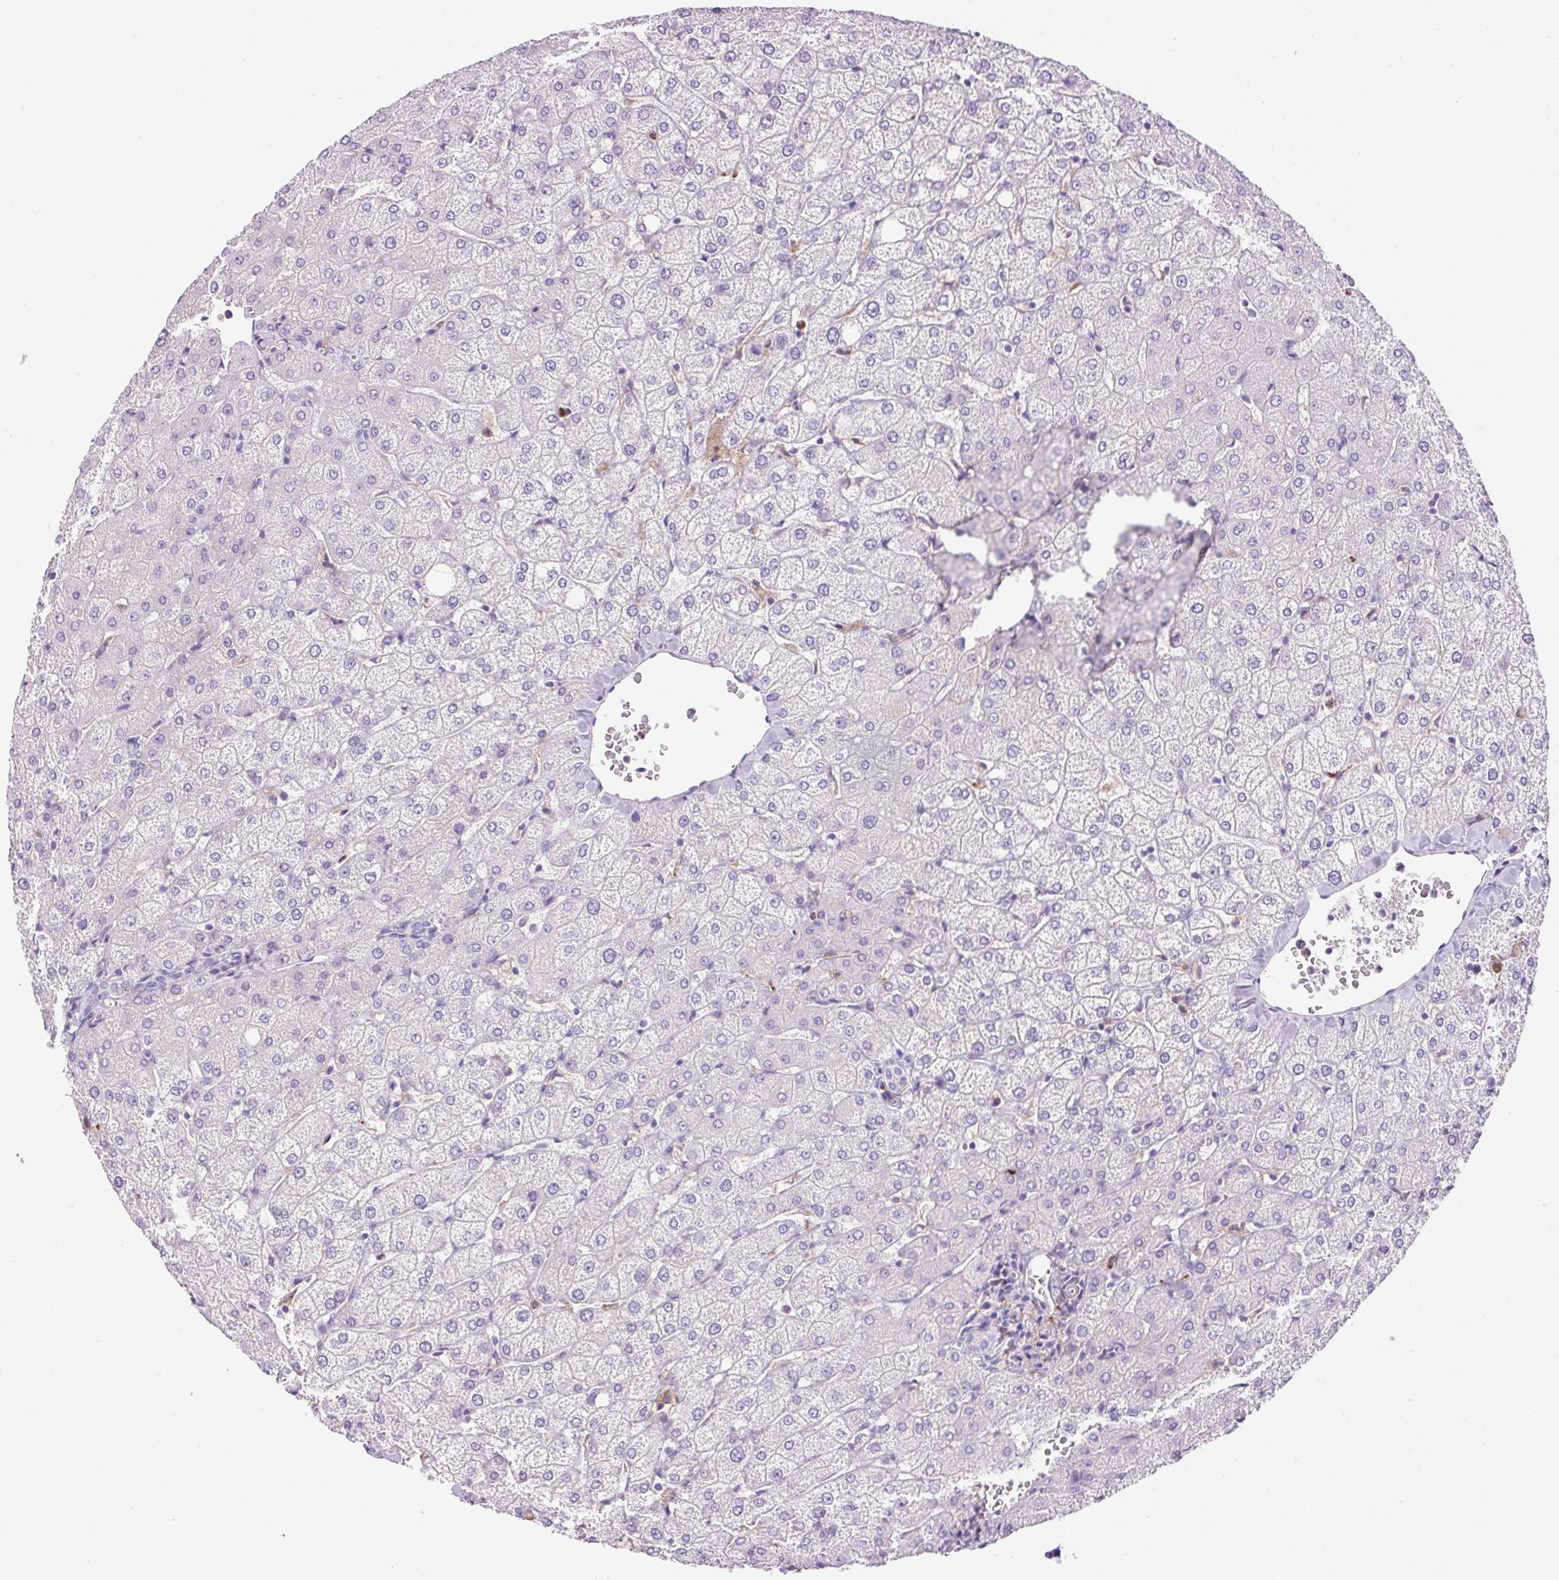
{"staining": {"intensity": "negative", "quantity": "none", "location": "none"}, "tissue": "liver", "cell_type": "Cholangiocytes", "image_type": "normal", "snomed": [{"axis": "morphology", "description": "Normal tissue, NOS"}, {"axis": "topography", "description": "Liver"}], "caption": "The IHC micrograph has no significant positivity in cholangiocytes of liver.", "gene": "TDRD15", "patient": {"sex": "female", "age": 54}}